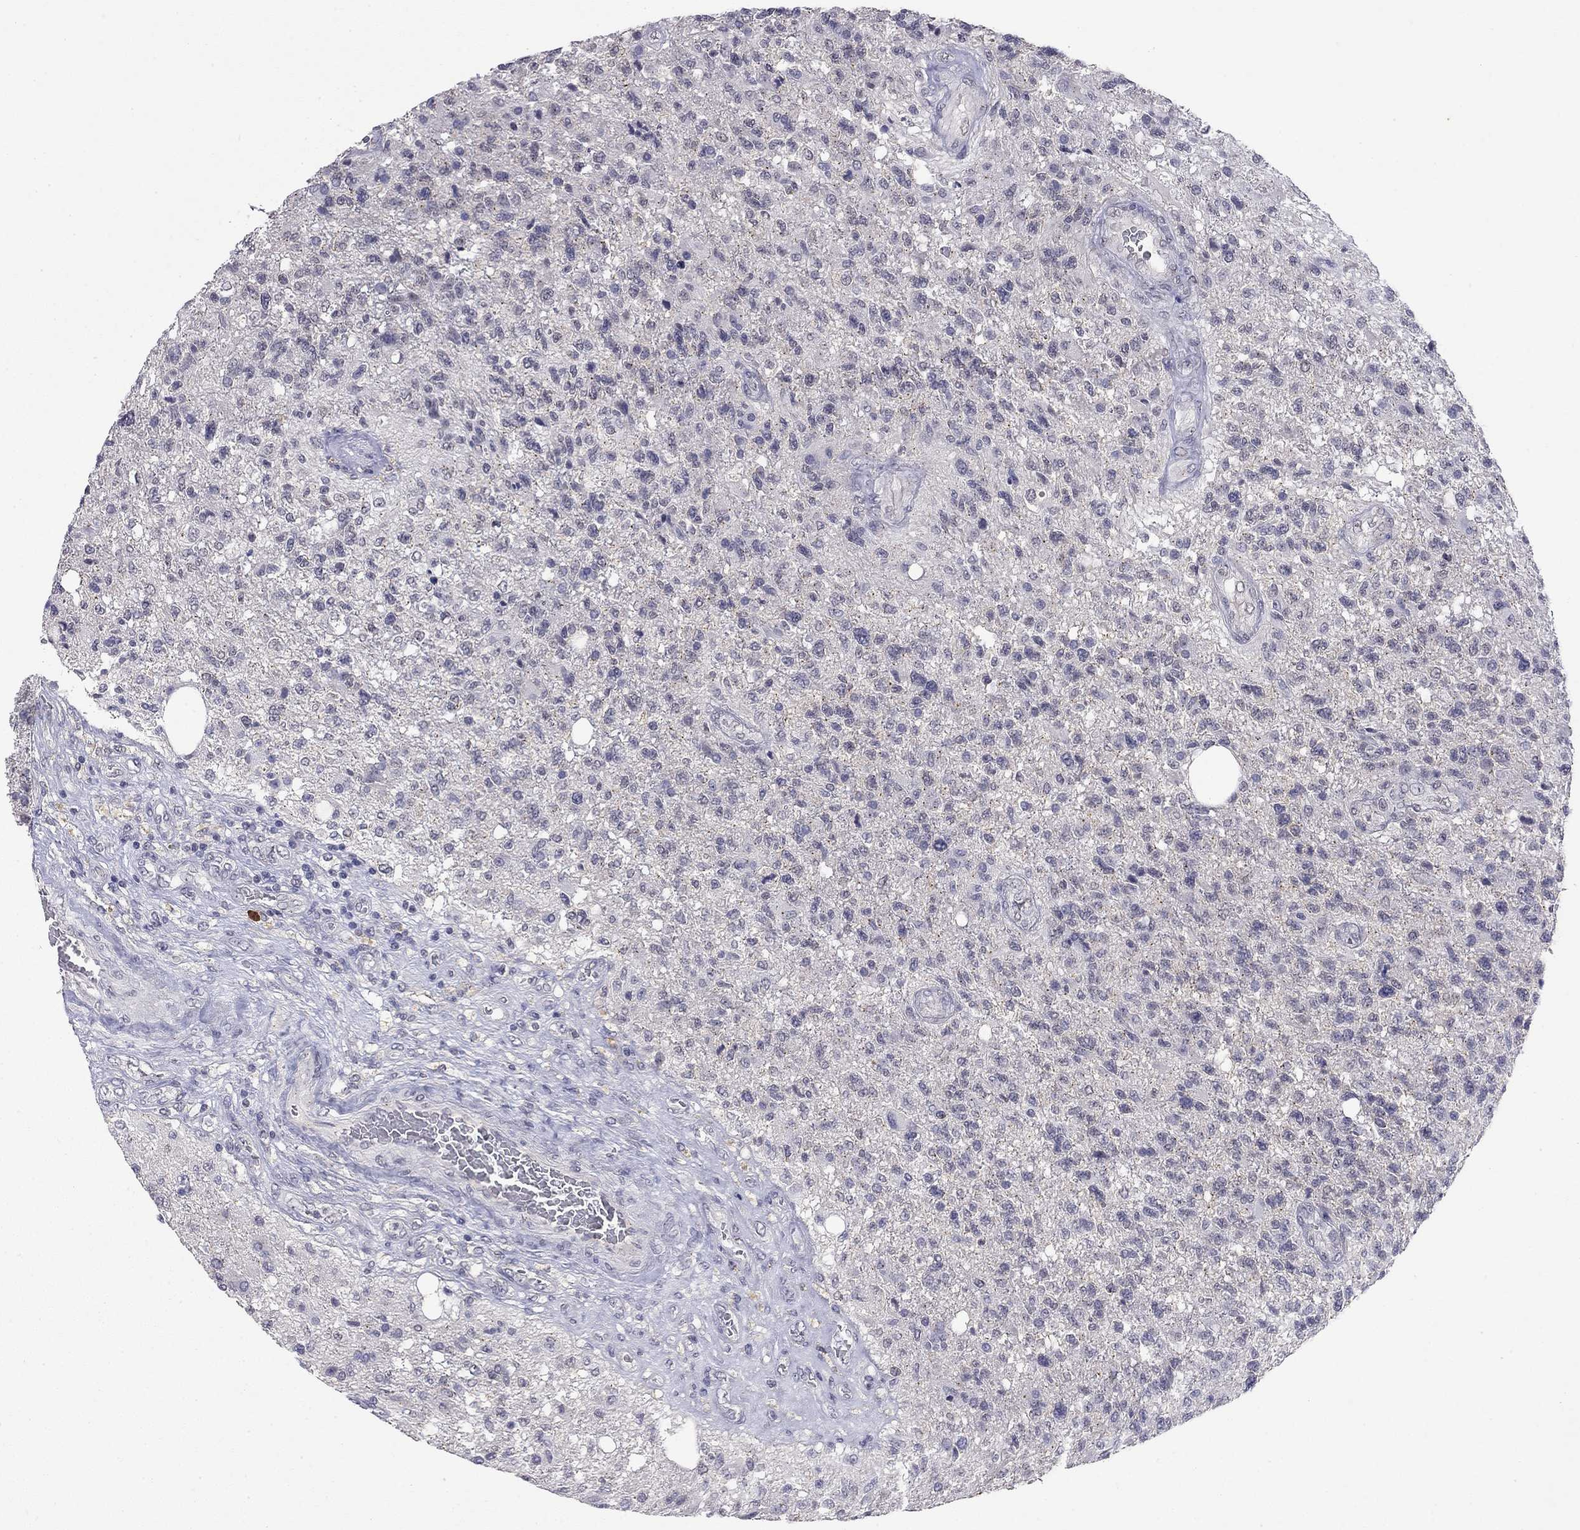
{"staining": {"intensity": "negative", "quantity": "none", "location": "none"}, "tissue": "glioma", "cell_type": "Tumor cells", "image_type": "cancer", "snomed": [{"axis": "morphology", "description": "Glioma, malignant, High grade"}, {"axis": "topography", "description": "Brain"}], "caption": "High power microscopy image of an immunohistochemistry image of malignant high-grade glioma, revealing no significant staining in tumor cells.", "gene": "WNK3", "patient": {"sex": "male", "age": 56}}